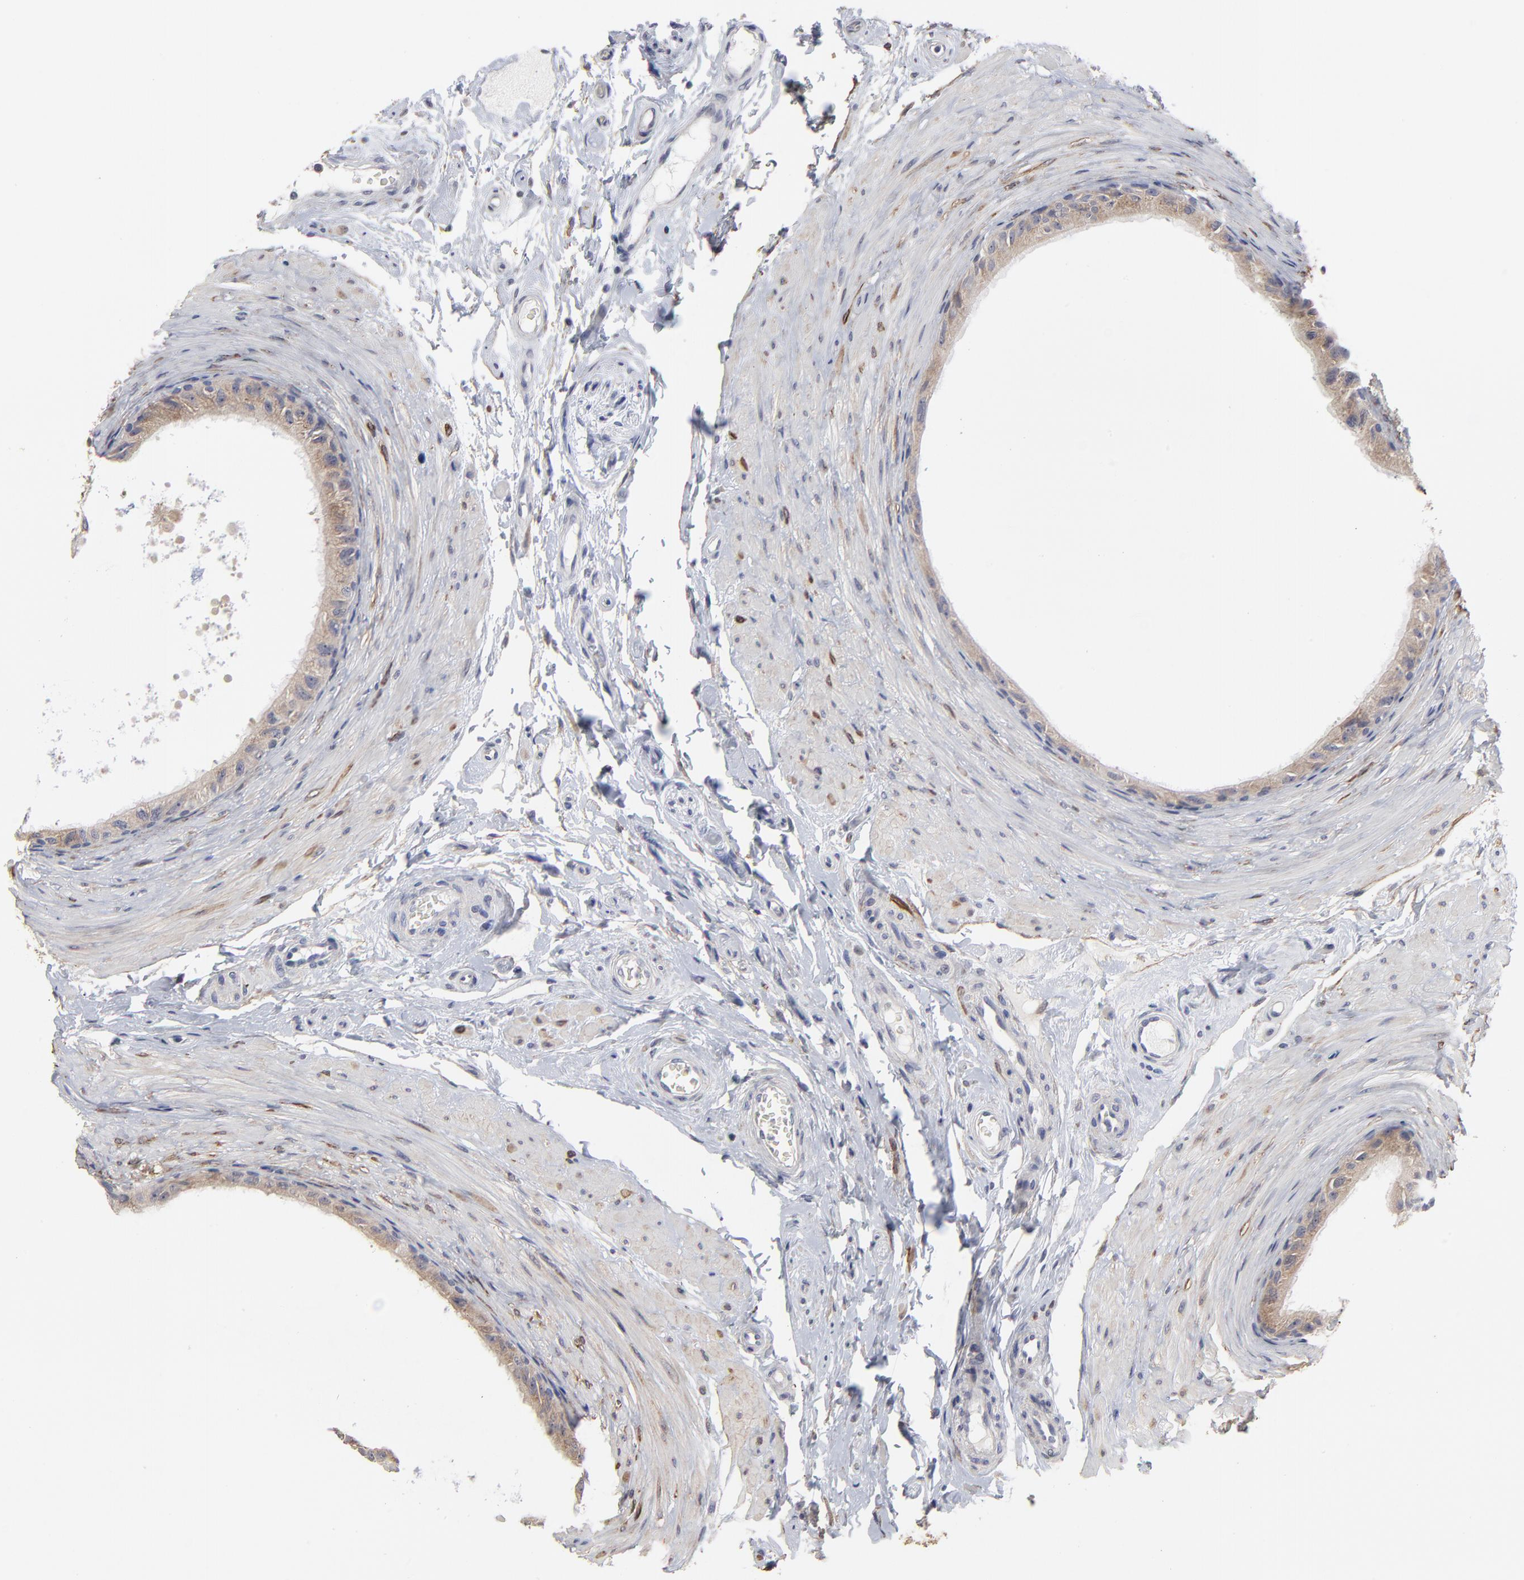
{"staining": {"intensity": "moderate", "quantity": ">75%", "location": "cytoplasmic/membranous"}, "tissue": "epididymis", "cell_type": "Glandular cells", "image_type": "normal", "snomed": [{"axis": "morphology", "description": "Normal tissue, NOS"}, {"axis": "topography", "description": "Epididymis"}], "caption": "A photomicrograph showing moderate cytoplasmic/membranous positivity in approximately >75% of glandular cells in normal epididymis, as visualized by brown immunohistochemical staining.", "gene": "MAGEA10", "patient": {"sex": "male", "age": 68}}